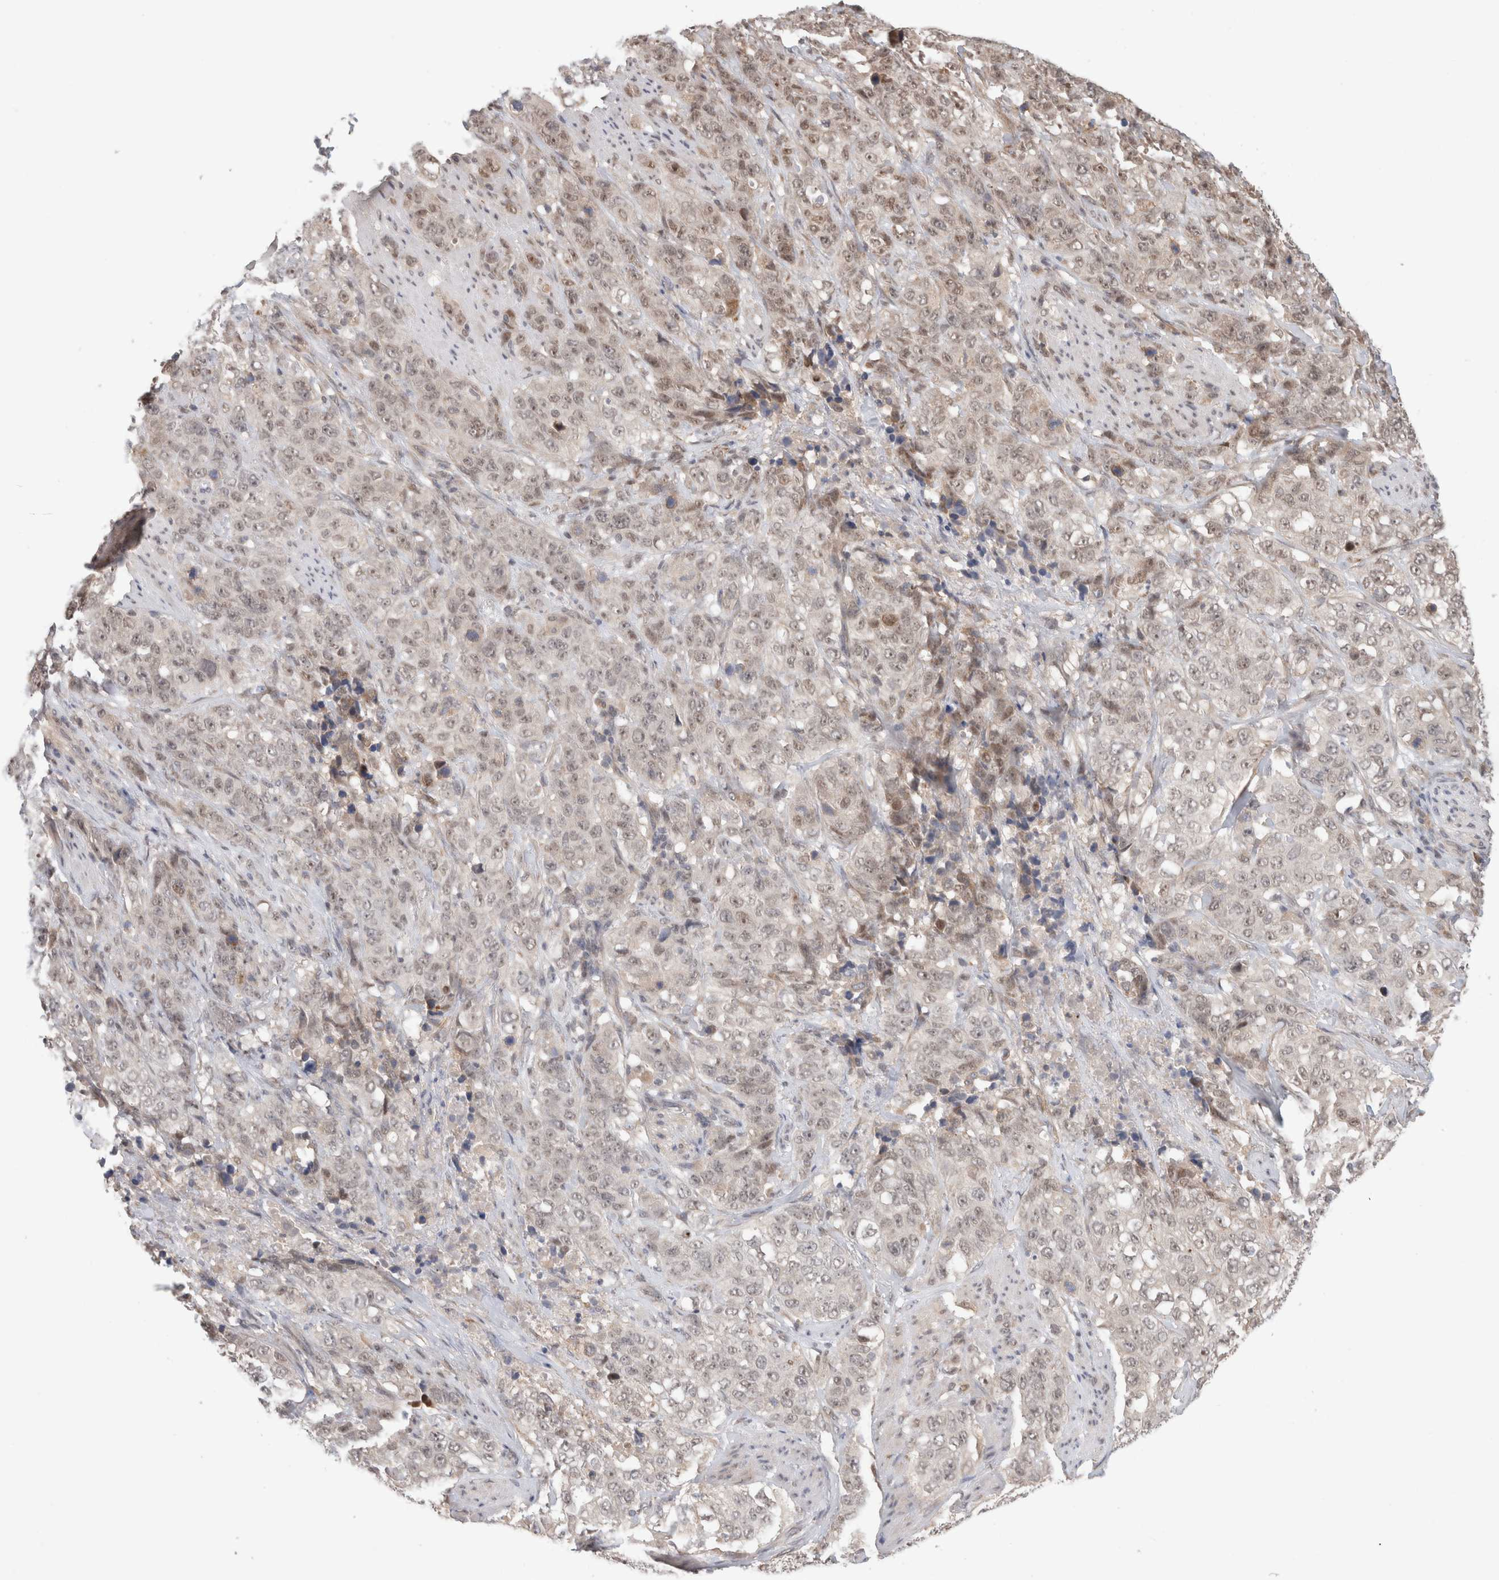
{"staining": {"intensity": "weak", "quantity": ">75%", "location": "cytoplasmic/membranous,nuclear"}, "tissue": "stomach cancer", "cell_type": "Tumor cells", "image_type": "cancer", "snomed": [{"axis": "morphology", "description": "Adenocarcinoma, NOS"}, {"axis": "topography", "description": "Stomach"}], "caption": "An image of adenocarcinoma (stomach) stained for a protein shows weak cytoplasmic/membranous and nuclear brown staining in tumor cells. The staining was performed using DAB, with brown indicating positive protein expression. Nuclei are stained blue with hematoxylin.", "gene": "SYDE2", "patient": {"sex": "male", "age": 48}}